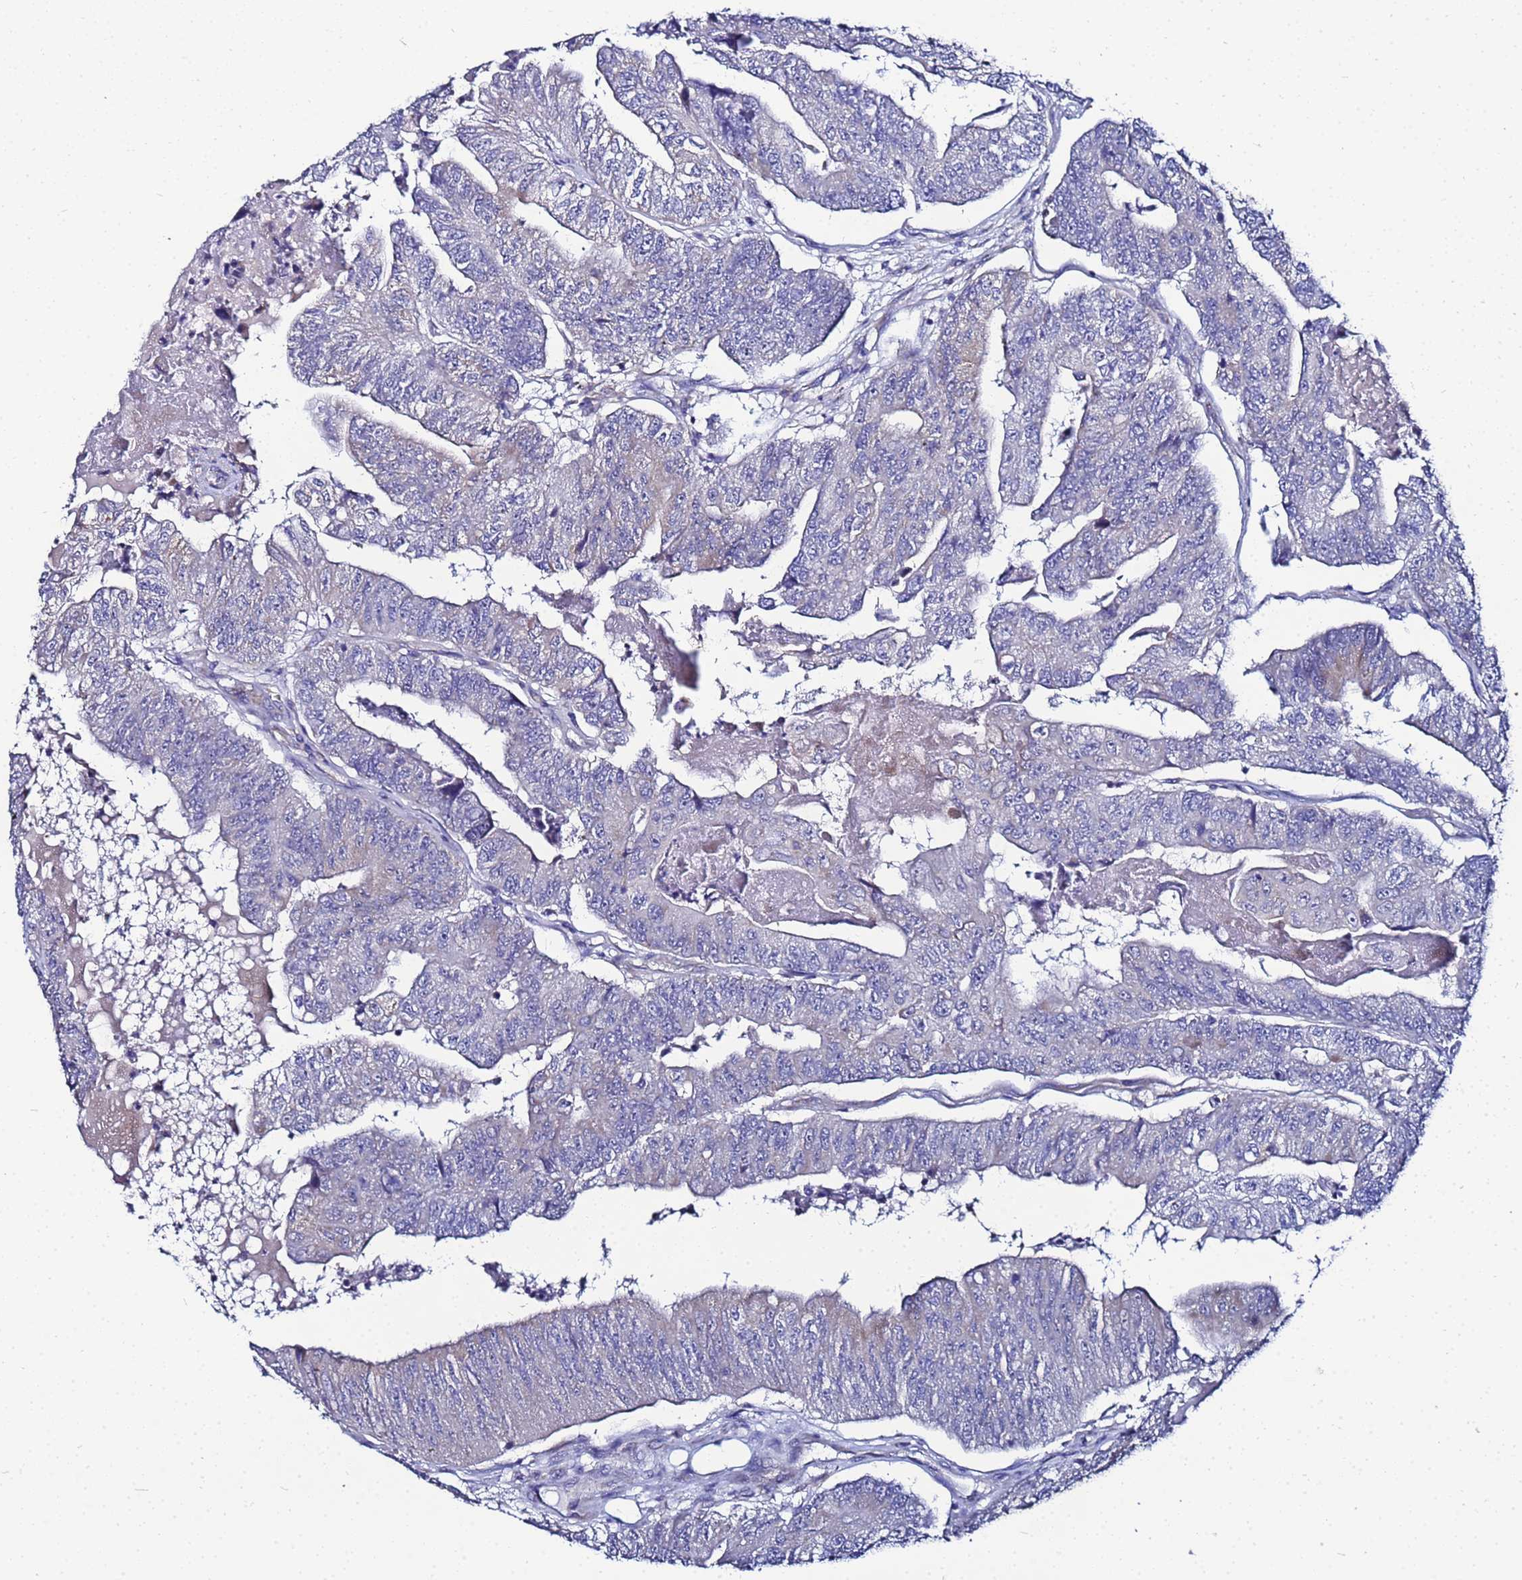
{"staining": {"intensity": "negative", "quantity": "none", "location": "none"}, "tissue": "colorectal cancer", "cell_type": "Tumor cells", "image_type": "cancer", "snomed": [{"axis": "morphology", "description": "Adenocarcinoma, NOS"}, {"axis": "topography", "description": "Colon"}], "caption": "Immunohistochemistry image of human colorectal cancer (adenocarcinoma) stained for a protein (brown), which displays no positivity in tumor cells.", "gene": "FAHD2A", "patient": {"sex": "female", "age": 67}}